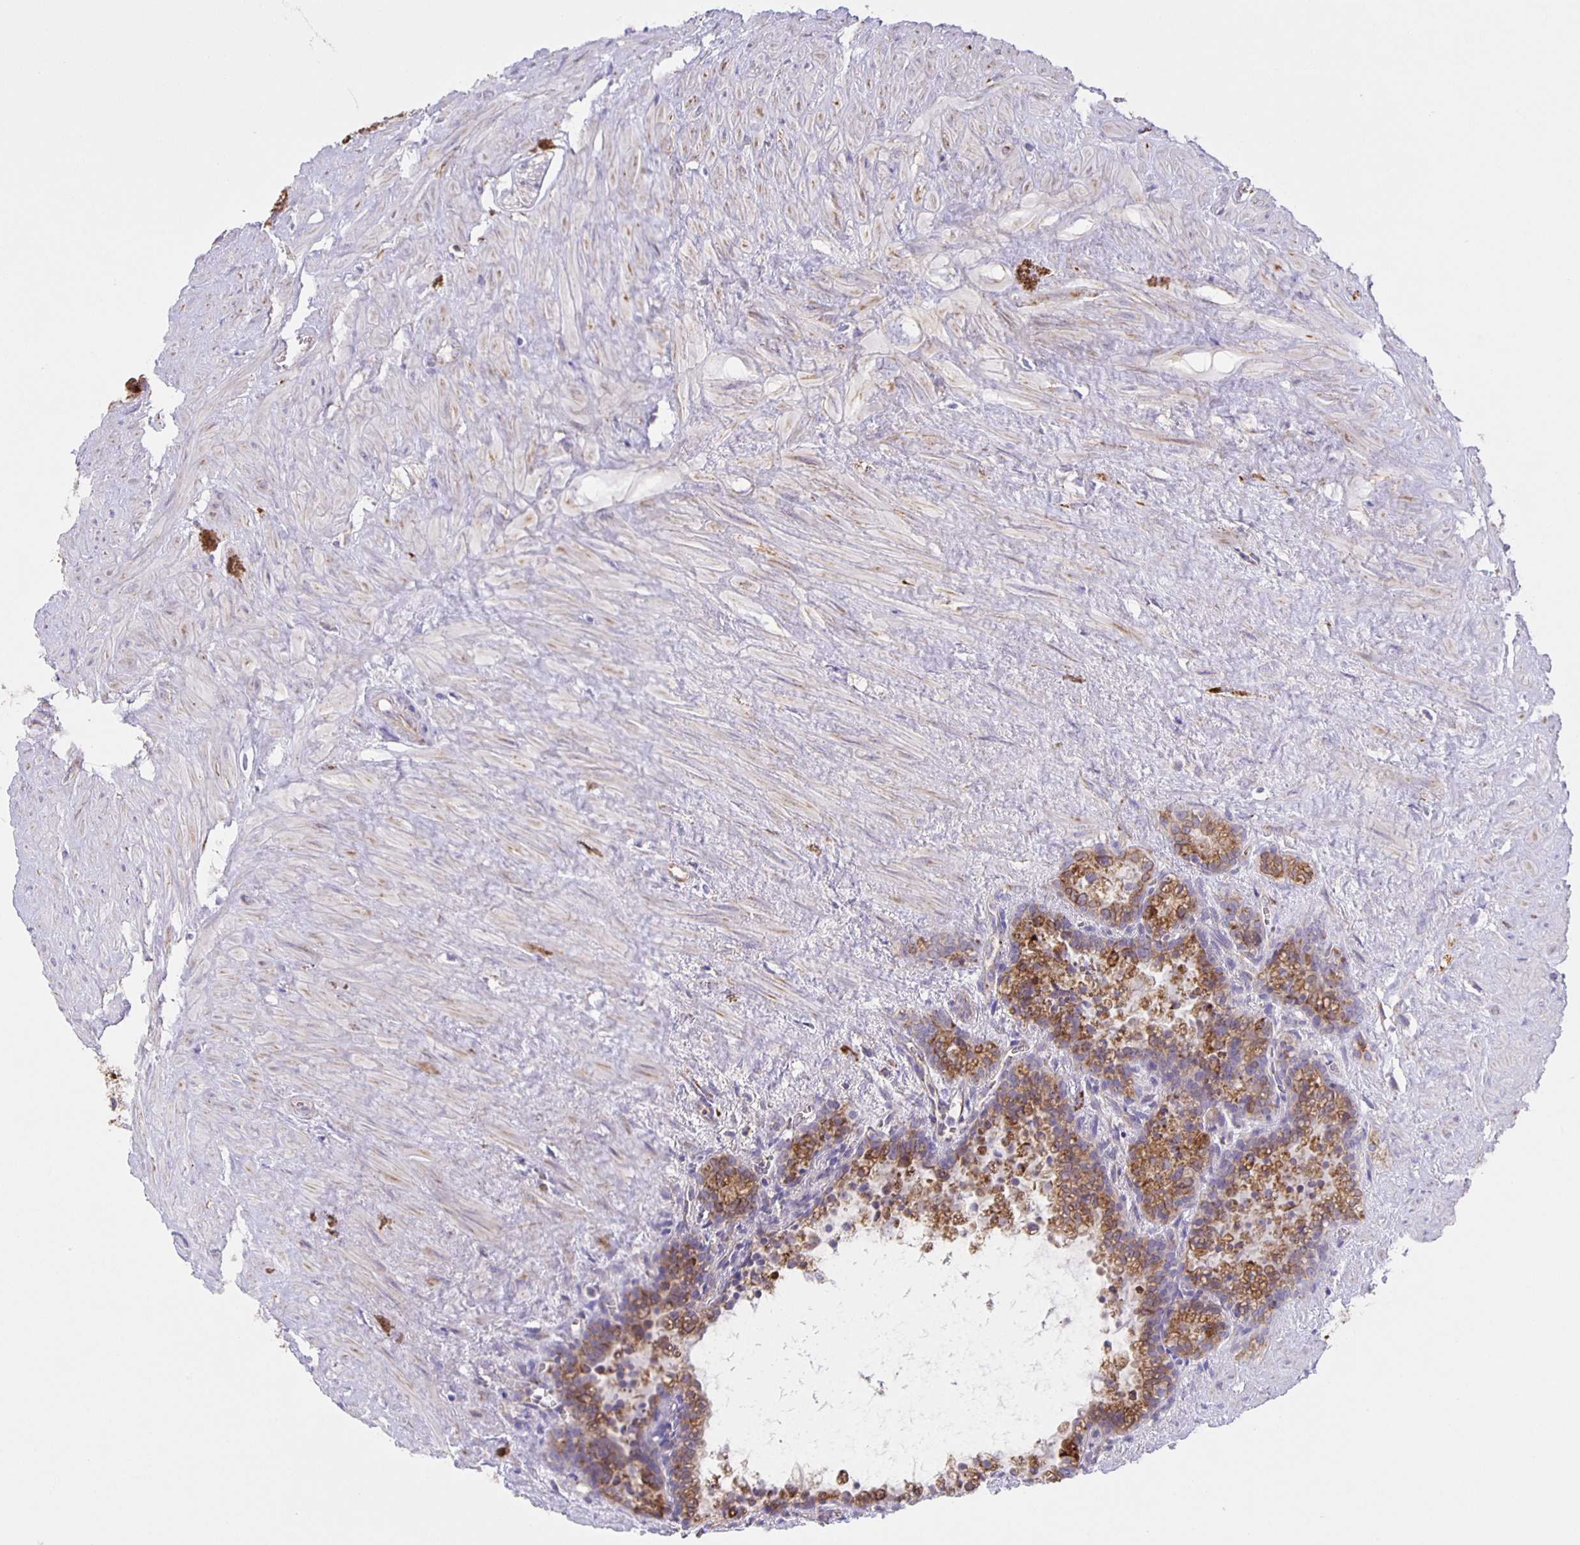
{"staining": {"intensity": "moderate", "quantity": "25%-75%", "location": "cytoplasmic/membranous"}, "tissue": "seminal vesicle", "cell_type": "Glandular cells", "image_type": "normal", "snomed": [{"axis": "morphology", "description": "Normal tissue, NOS"}, {"axis": "topography", "description": "Seminal veicle"}], "caption": "IHC histopathology image of benign seminal vesicle: human seminal vesicle stained using immunohistochemistry (IHC) displays medium levels of moderate protein expression localized specifically in the cytoplasmic/membranous of glandular cells, appearing as a cytoplasmic/membranous brown color.", "gene": "JMJD4", "patient": {"sex": "male", "age": 76}}